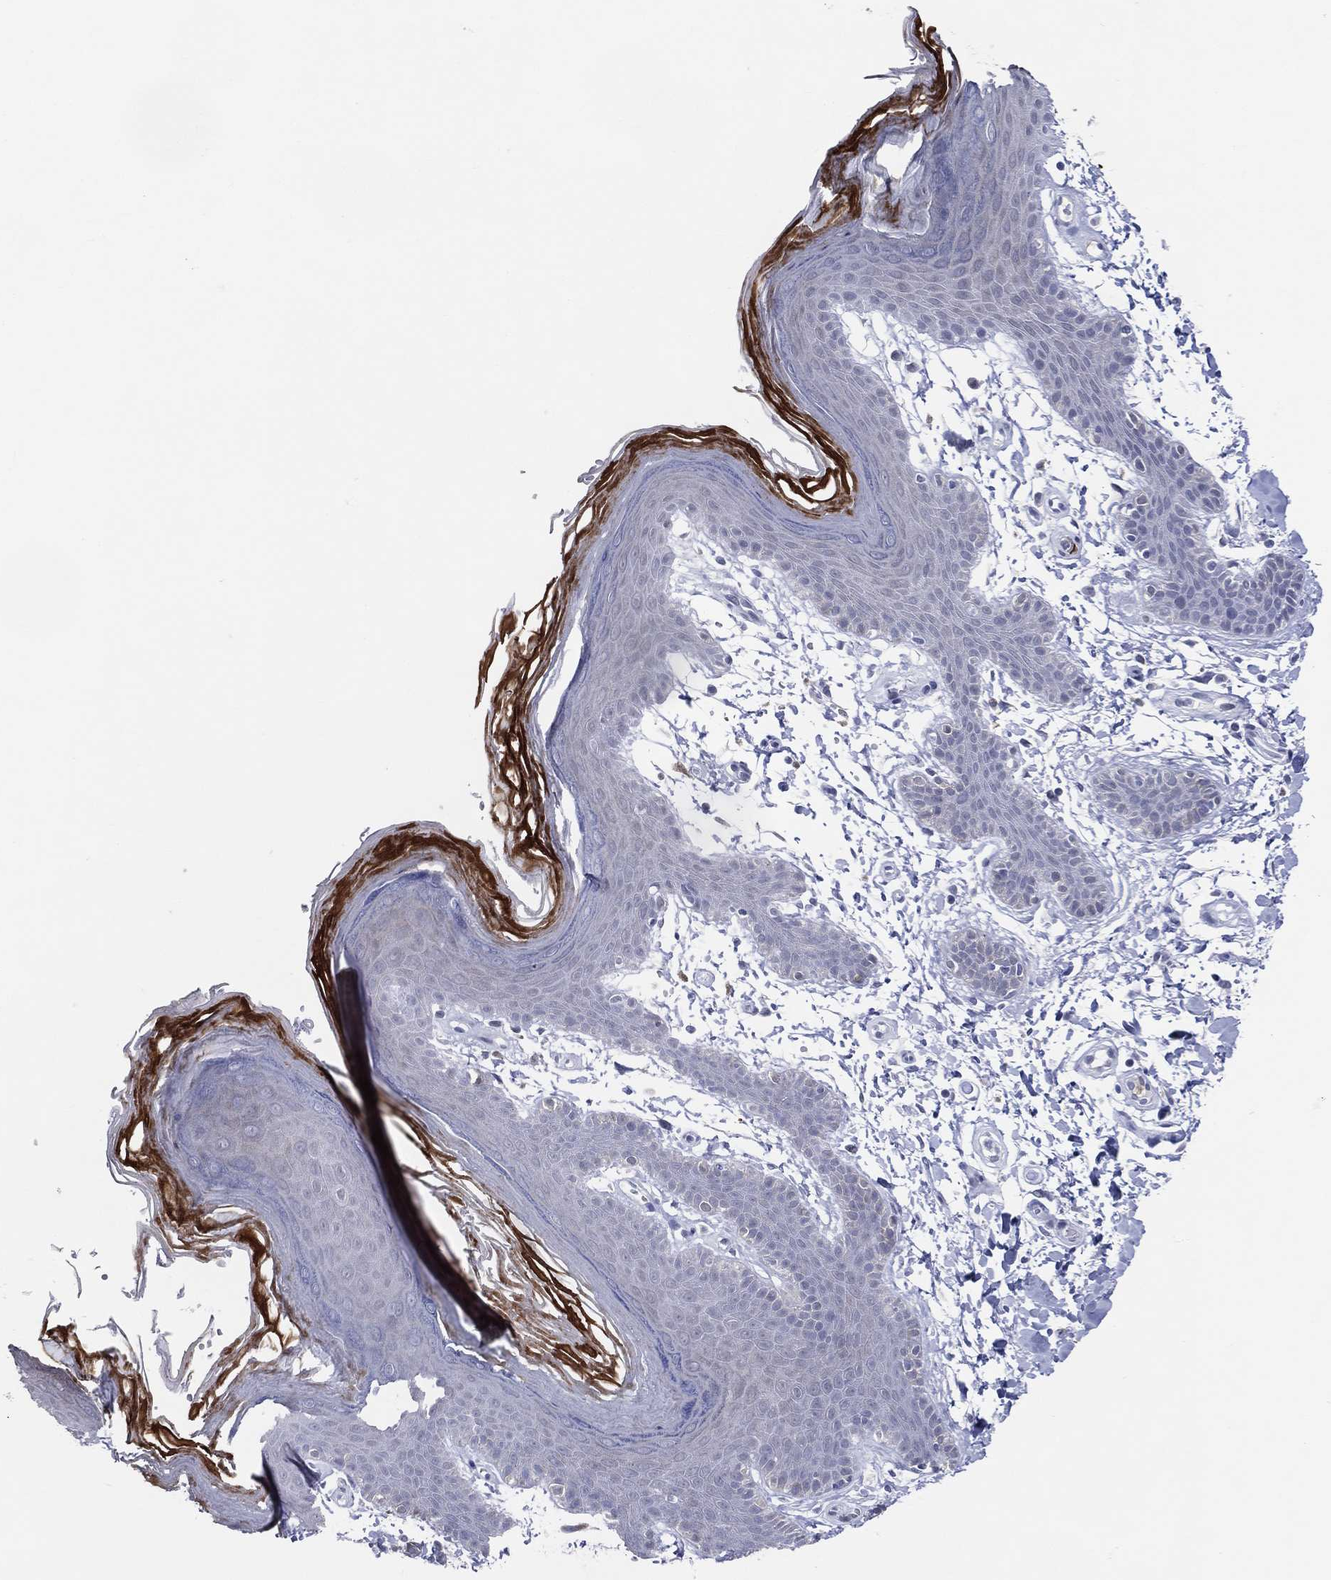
{"staining": {"intensity": "strong", "quantity": "<25%", "location": "cytoplasmic/membranous"}, "tissue": "skin", "cell_type": "Epidermal cells", "image_type": "normal", "snomed": [{"axis": "morphology", "description": "Normal tissue, NOS"}, {"axis": "topography", "description": "Anal"}], "caption": "IHC of normal human skin displays medium levels of strong cytoplasmic/membranous positivity in about <25% of epidermal cells. (DAB (3,3'-diaminobenzidine) IHC, brown staining for protein, blue staining for nuclei).", "gene": "CFAP58", "patient": {"sex": "male", "age": 53}}